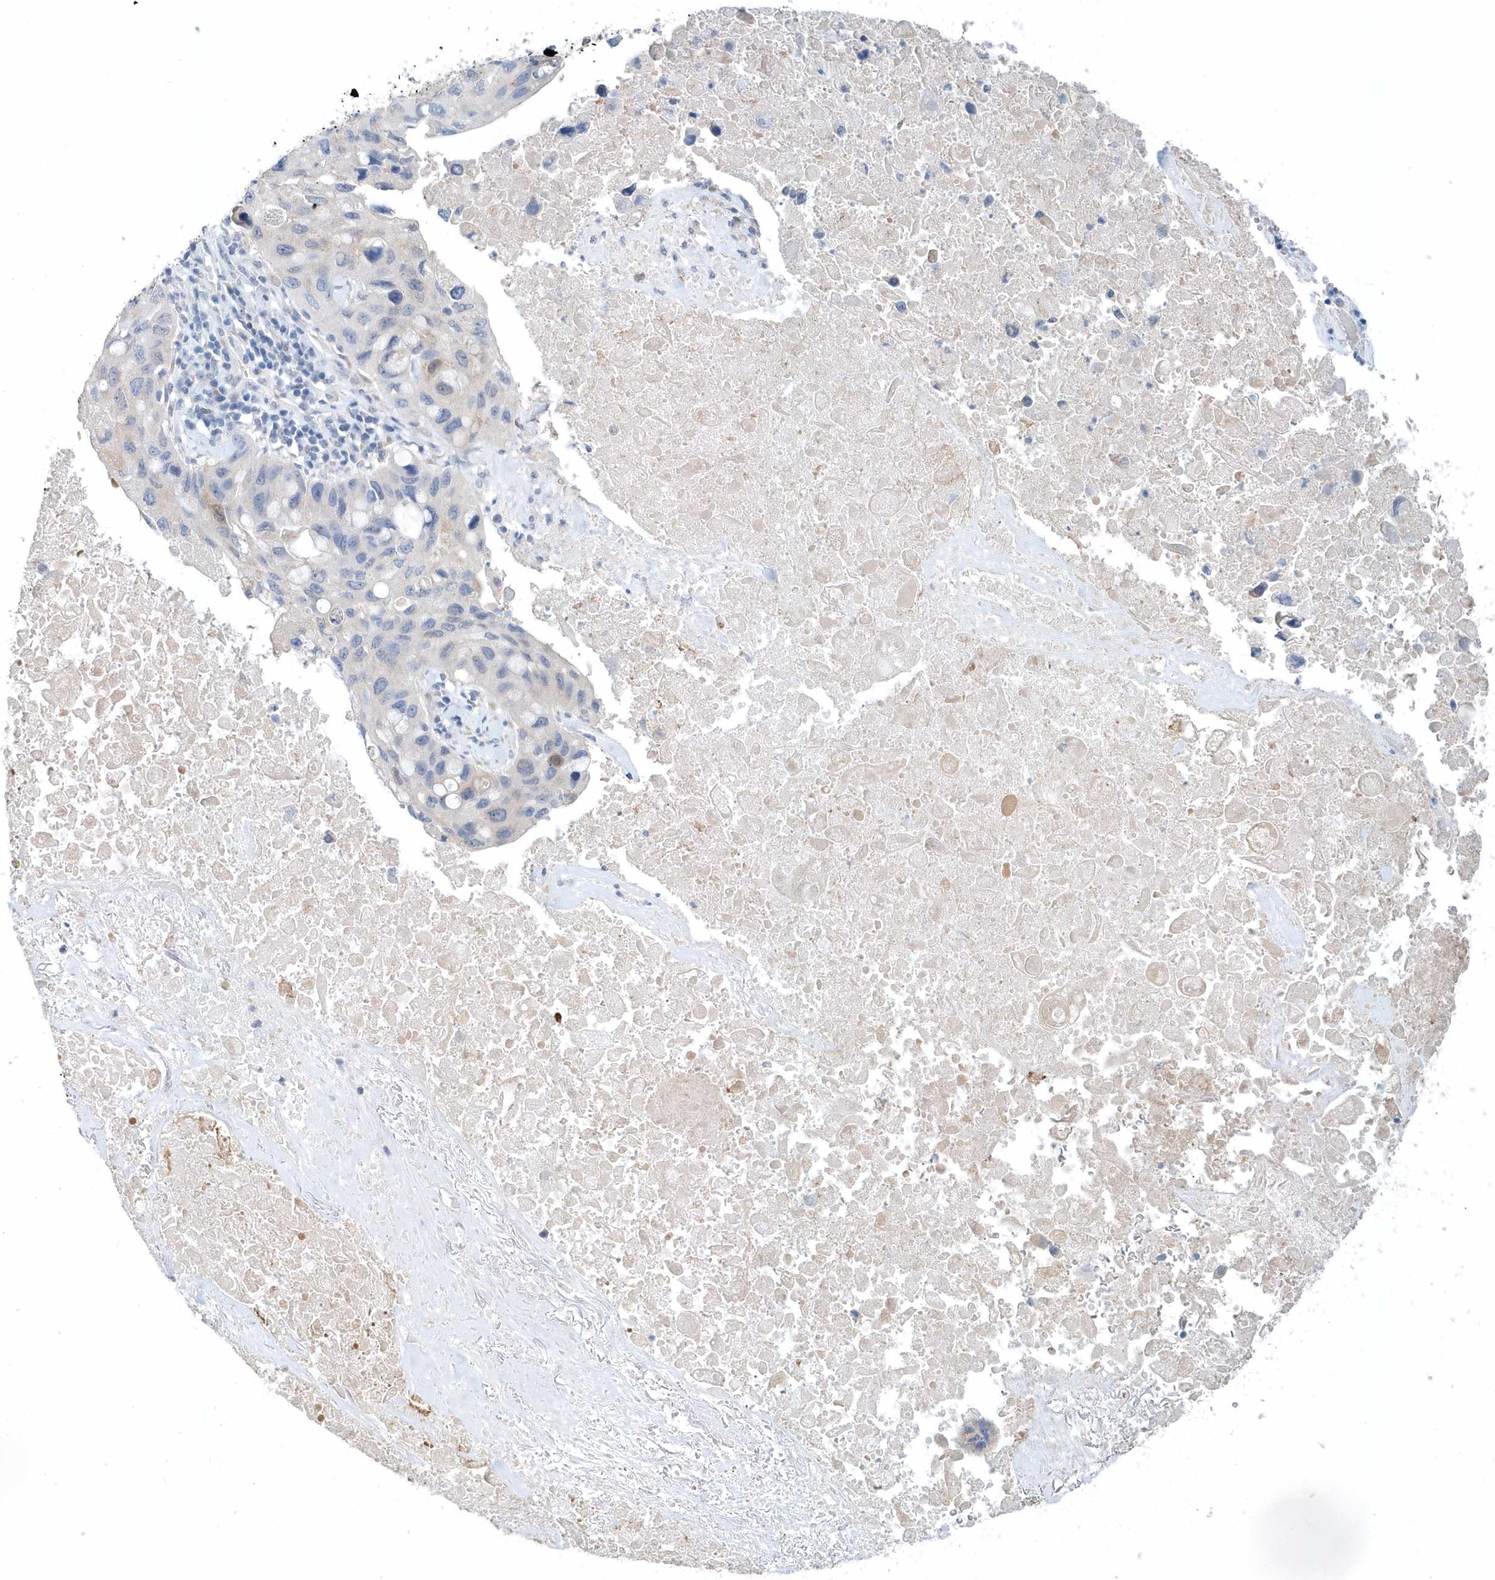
{"staining": {"intensity": "negative", "quantity": "none", "location": "none"}, "tissue": "lung cancer", "cell_type": "Tumor cells", "image_type": "cancer", "snomed": [{"axis": "morphology", "description": "Squamous cell carcinoma, NOS"}, {"axis": "topography", "description": "Lung"}], "caption": "High power microscopy histopathology image of an IHC histopathology image of lung cancer (squamous cell carcinoma), revealing no significant positivity in tumor cells. (Brightfield microscopy of DAB immunohistochemistry at high magnification).", "gene": "PFN2", "patient": {"sex": "female", "age": 73}}